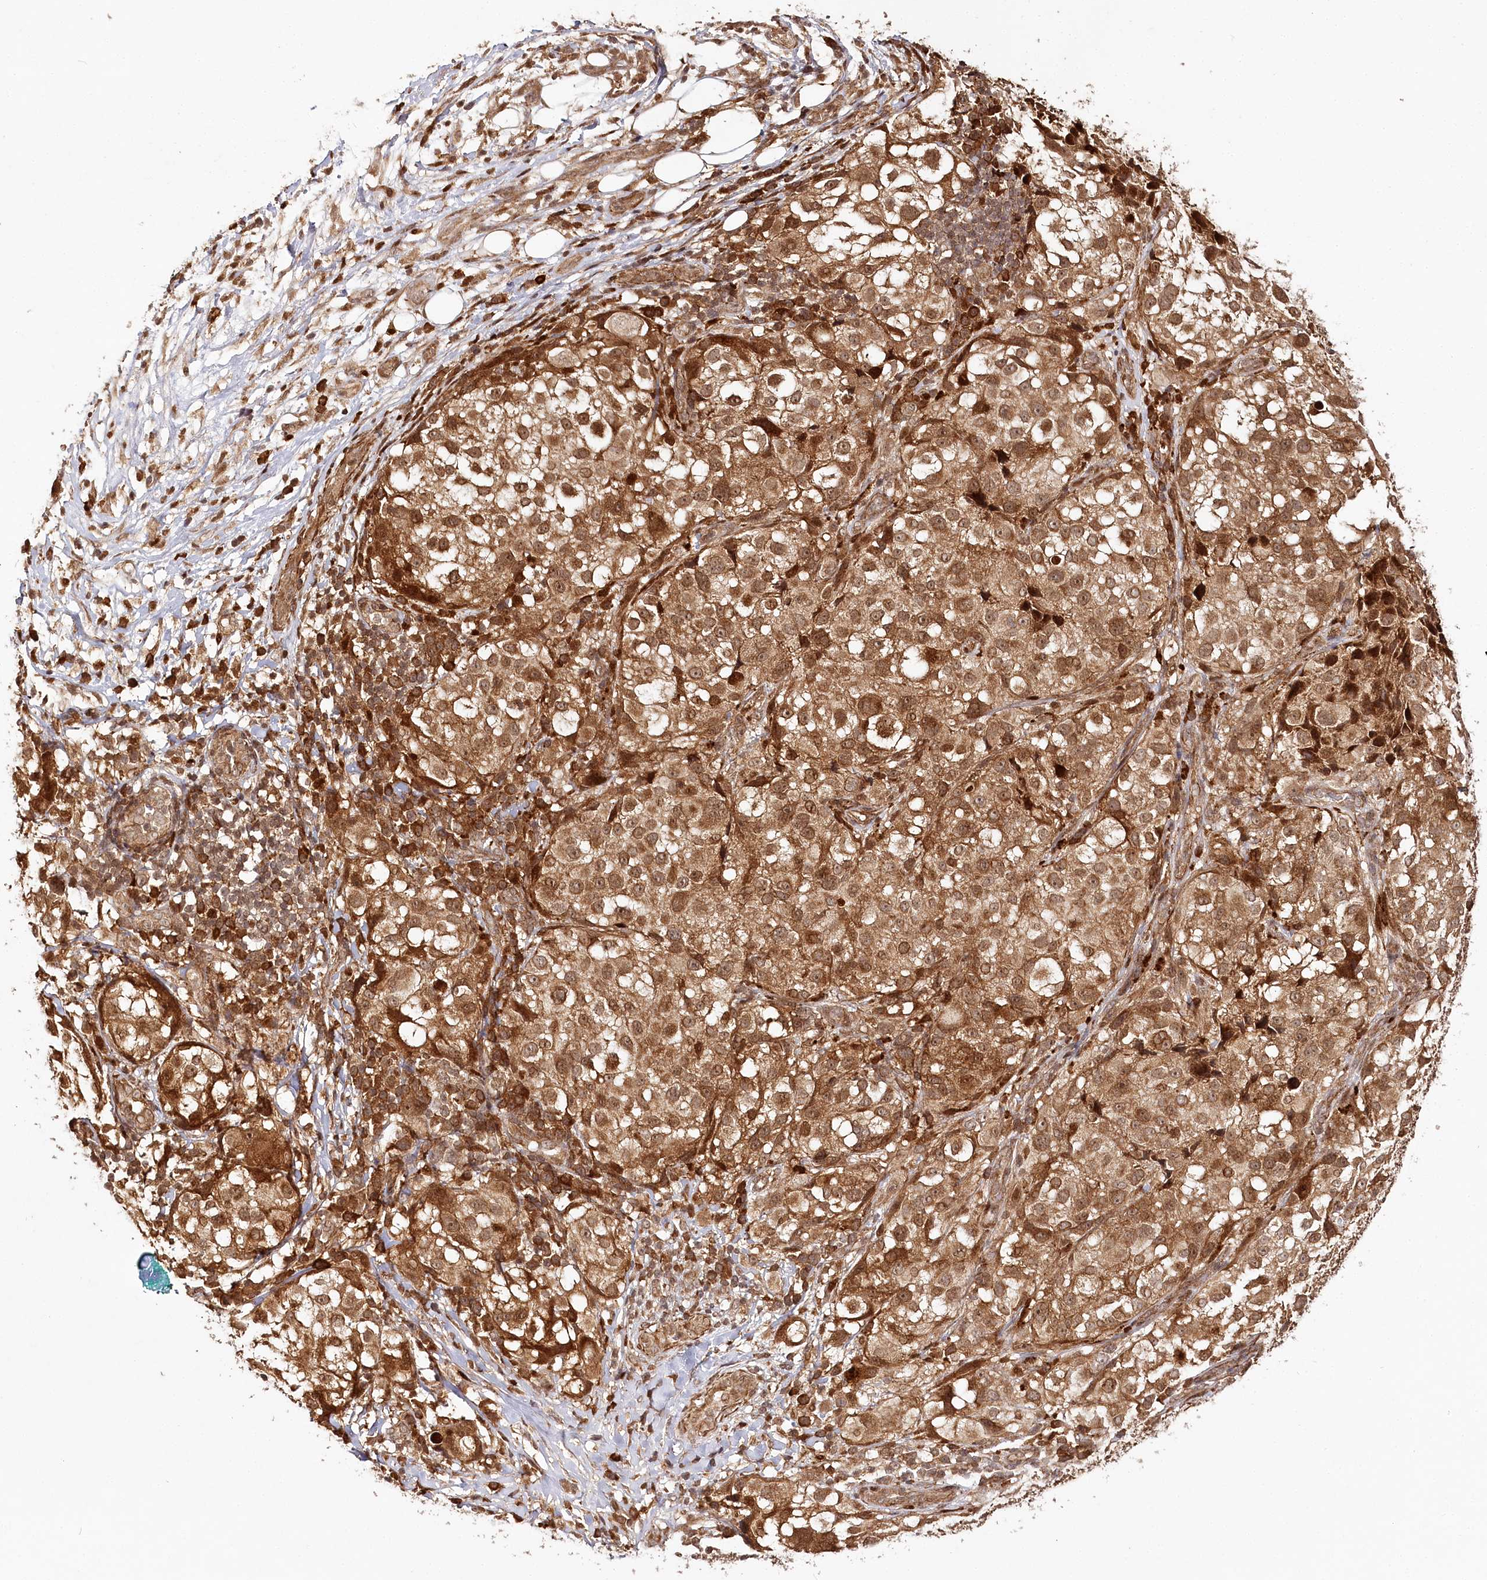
{"staining": {"intensity": "moderate", "quantity": ">75%", "location": "cytoplasmic/membranous,nuclear"}, "tissue": "melanoma", "cell_type": "Tumor cells", "image_type": "cancer", "snomed": [{"axis": "morphology", "description": "Necrosis, NOS"}, {"axis": "morphology", "description": "Malignant melanoma, NOS"}, {"axis": "topography", "description": "Skin"}], "caption": "An immunohistochemistry (IHC) image of neoplastic tissue is shown. Protein staining in brown shows moderate cytoplasmic/membranous and nuclear positivity in malignant melanoma within tumor cells.", "gene": "ULK2", "patient": {"sex": "female", "age": 87}}